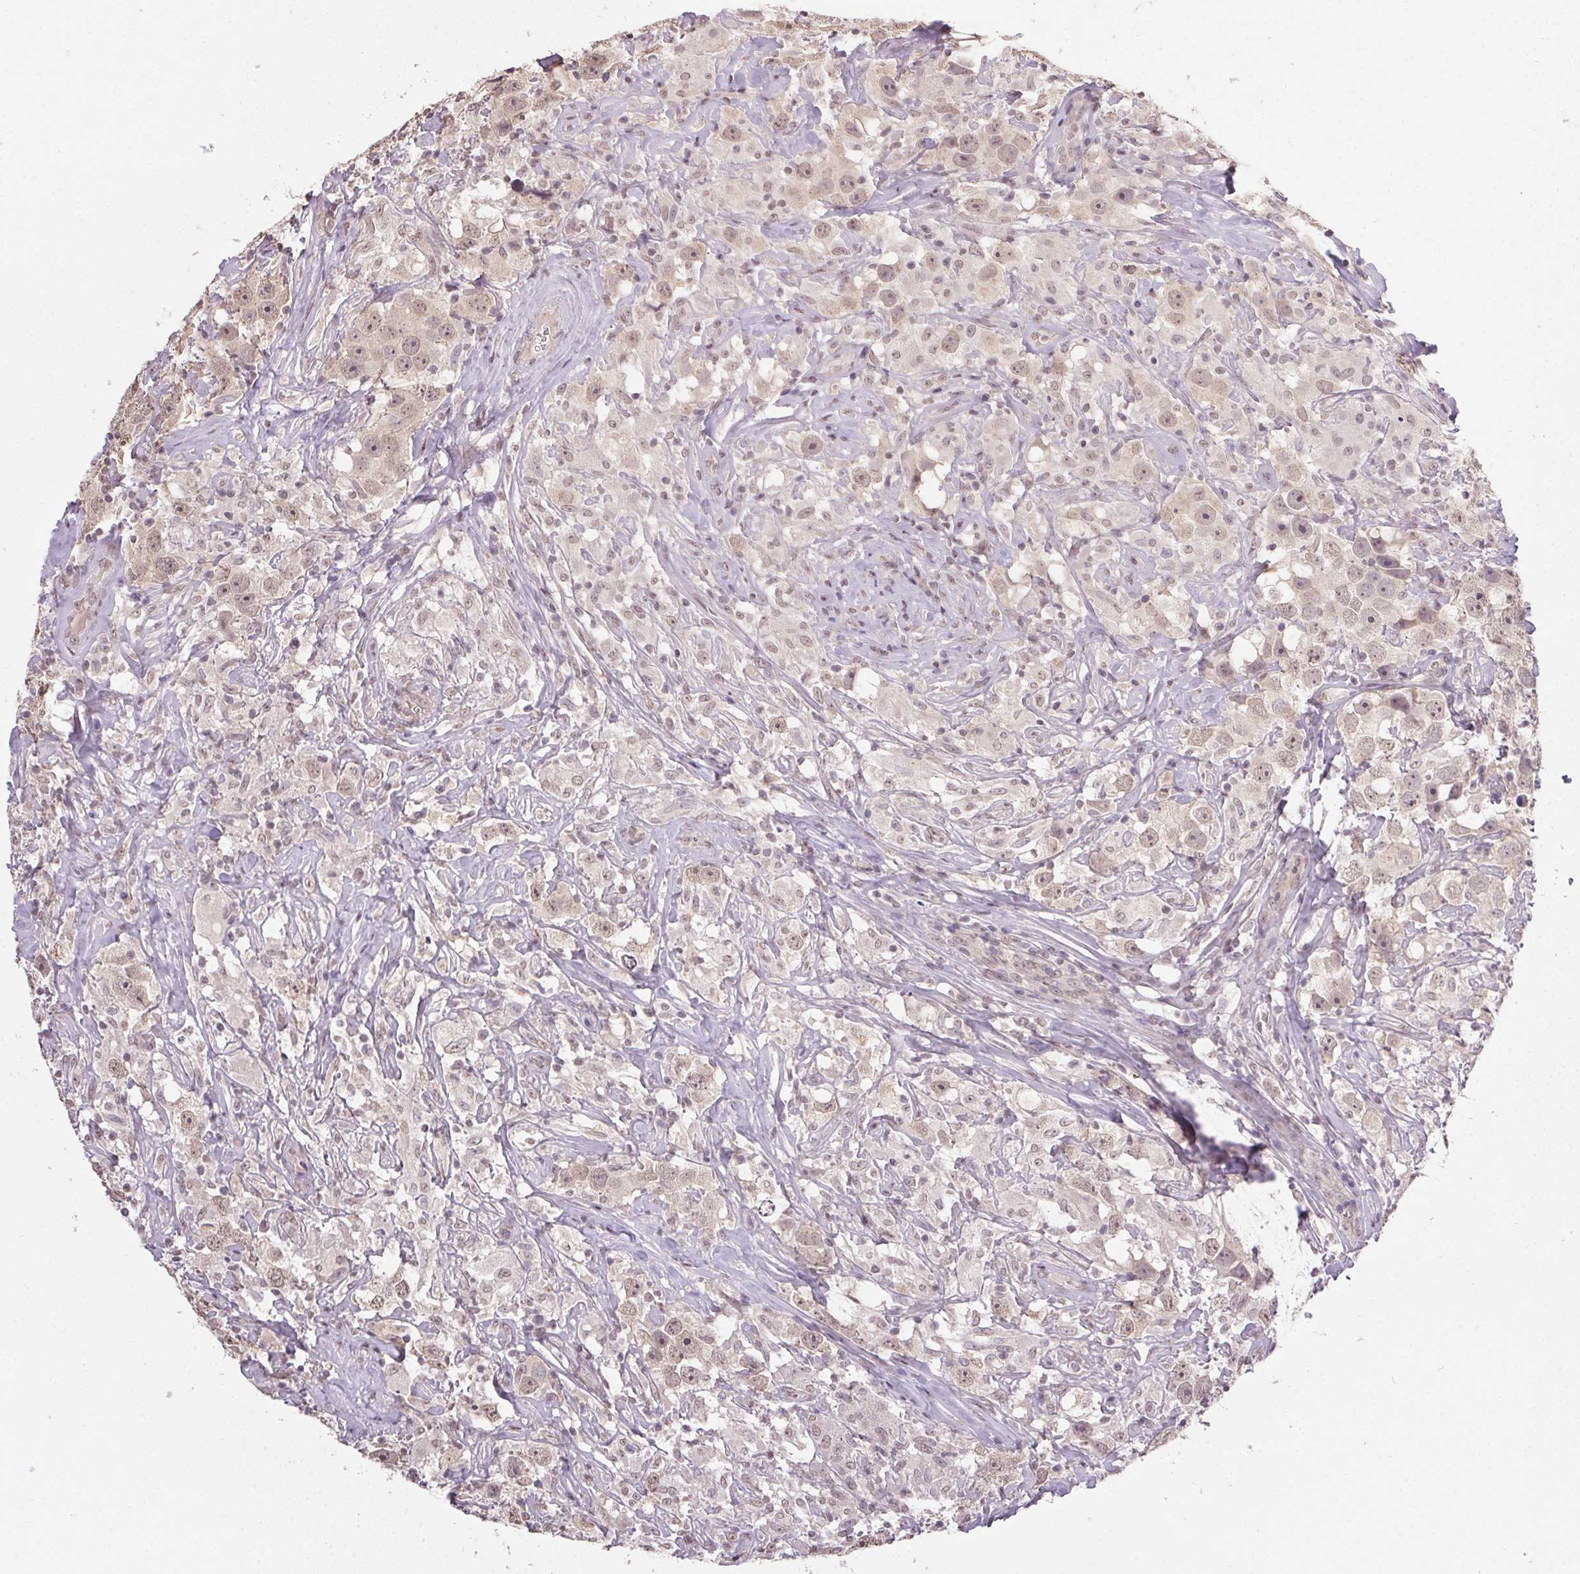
{"staining": {"intensity": "weak", "quantity": "25%-75%", "location": "nuclear"}, "tissue": "testis cancer", "cell_type": "Tumor cells", "image_type": "cancer", "snomed": [{"axis": "morphology", "description": "Seminoma, NOS"}, {"axis": "topography", "description": "Testis"}], "caption": "Immunohistochemistry (IHC) micrograph of neoplastic tissue: human testis seminoma stained using immunohistochemistry displays low levels of weak protein expression localized specifically in the nuclear of tumor cells, appearing as a nuclear brown color.", "gene": "PPP4R4", "patient": {"sex": "male", "age": 49}}